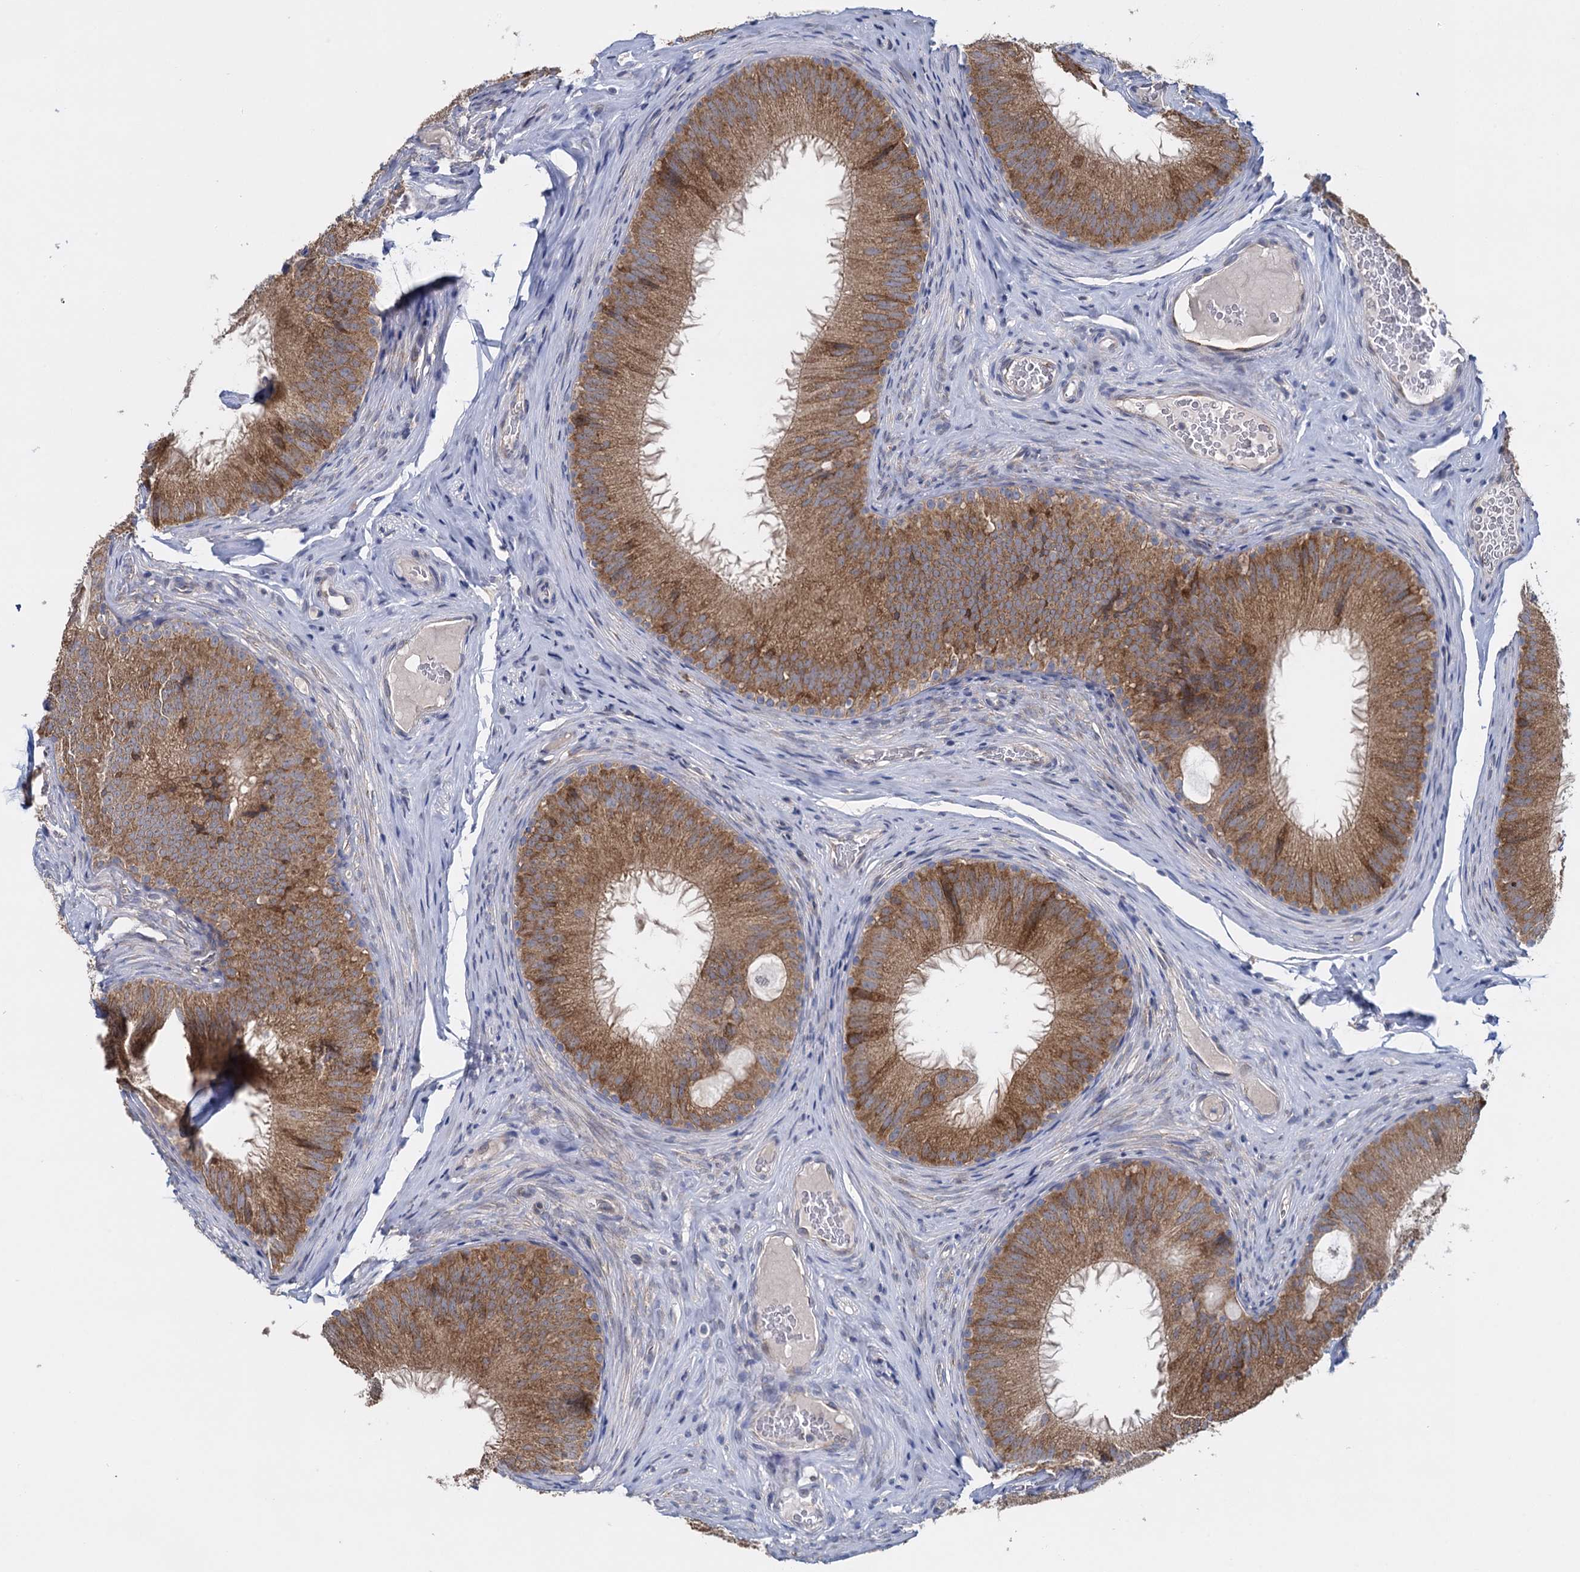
{"staining": {"intensity": "moderate", "quantity": "25%-75%", "location": "cytoplasmic/membranous"}, "tissue": "epididymis", "cell_type": "Glandular cells", "image_type": "normal", "snomed": [{"axis": "morphology", "description": "Normal tissue, NOS"}, {"axis": "topography", "description": "Epididymis"}], "caption": "Epididymis stained for a protein demonstrates moderate cytoplasmic/membranous positivity in glandular cells. (Brightfield microscopy of DAB IHC at high magnification).", "gene": "GSTM2", "patient": {"sex": "male", "age": 34}}